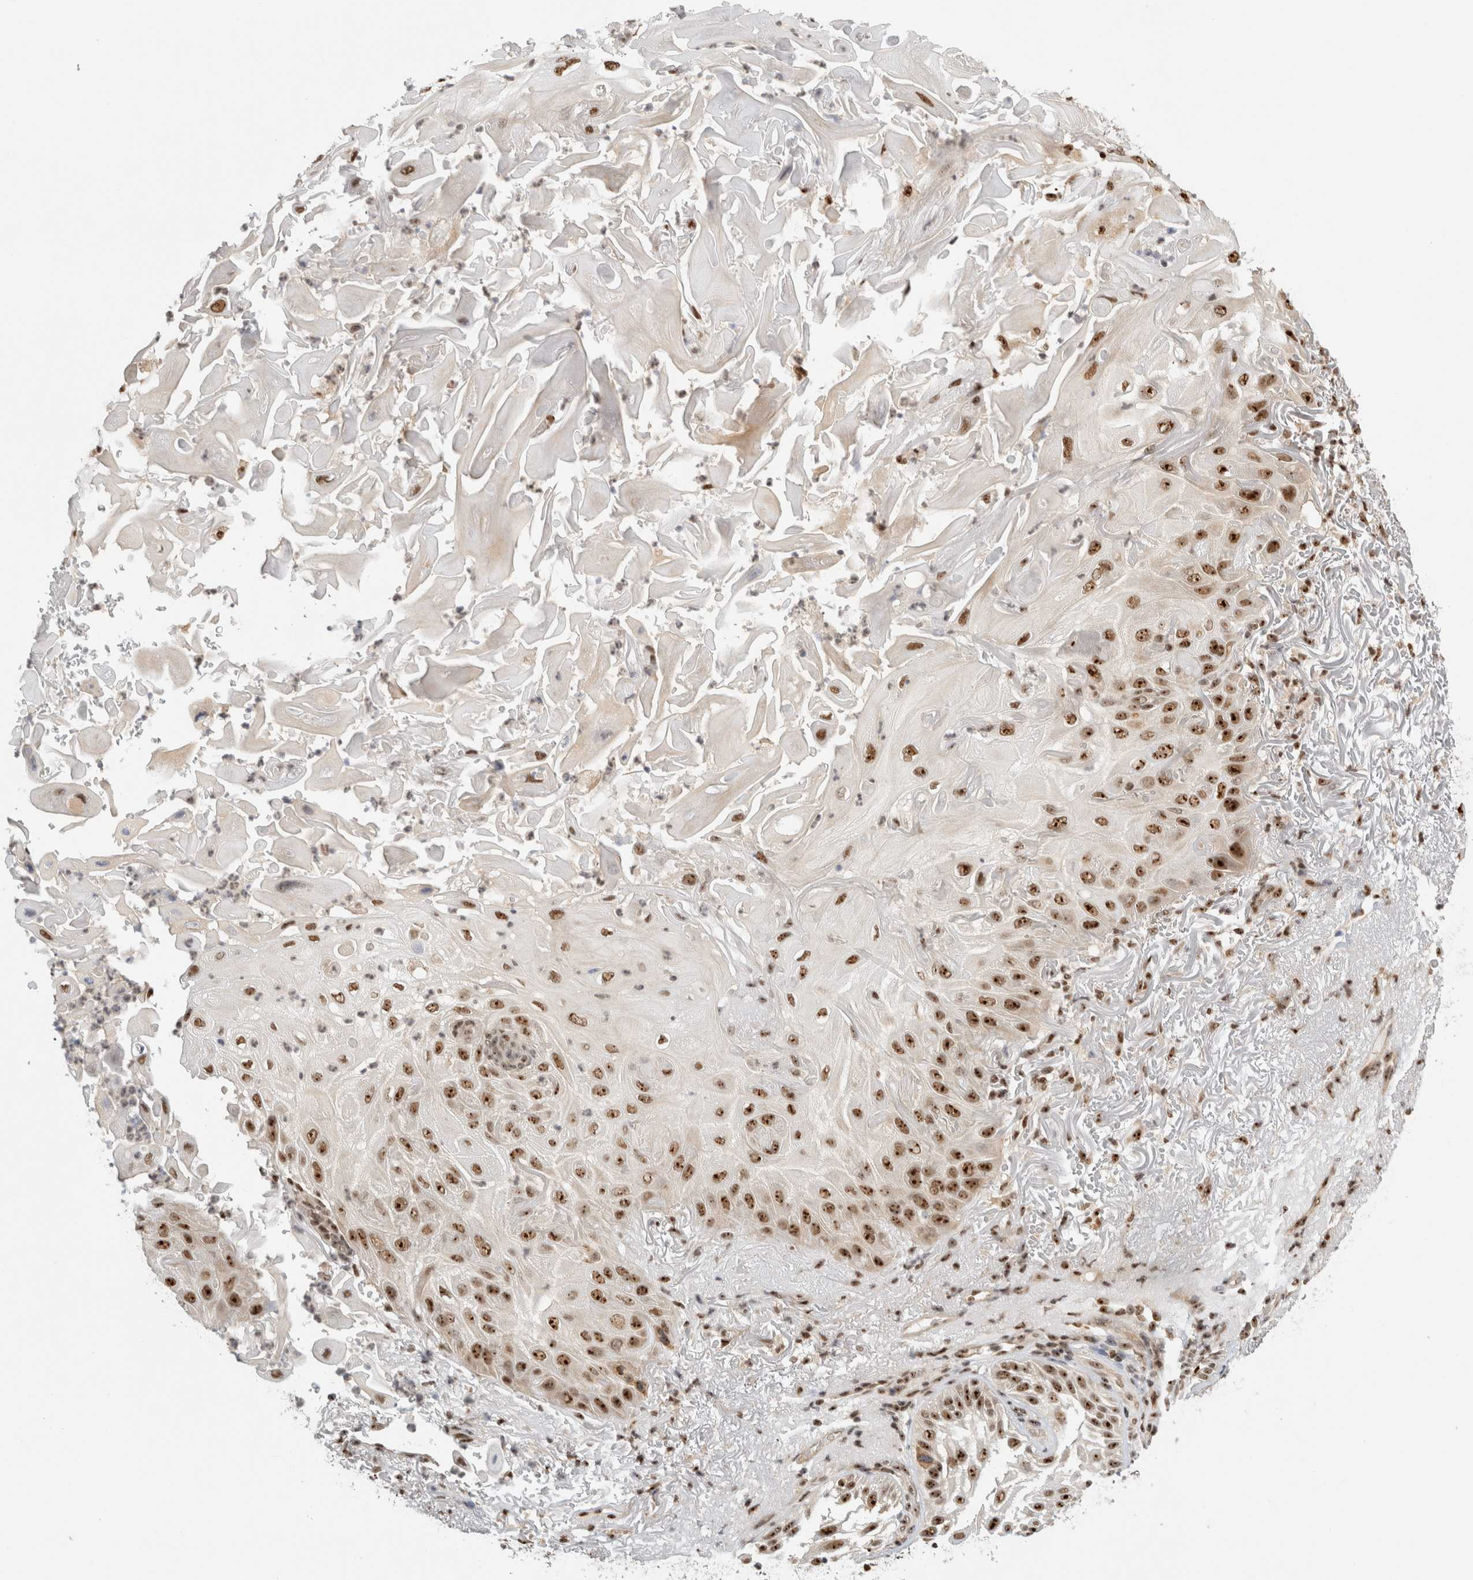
{"staining": {"intensity": "strong", "quantity": ">75%", "location": "nuclear"}, "tissue": "skin cancer", "cell_type": "Tumor cells", "image_type": "cancer", "snomed": [{"axis": "morphology", "description": "Squamous cell carcinoma, NOS"}, {"axis": "topography", "description": "Skin"}], "caption": "Immunohistochemical staining of human squamous cell carcinoma (skin) demonstrates high levels of strong nuclear protein positivity in approximately >75% of tumor cells.", "gene": "EBNA1BP2", "patient": {"sex": "female", "age": 77}}